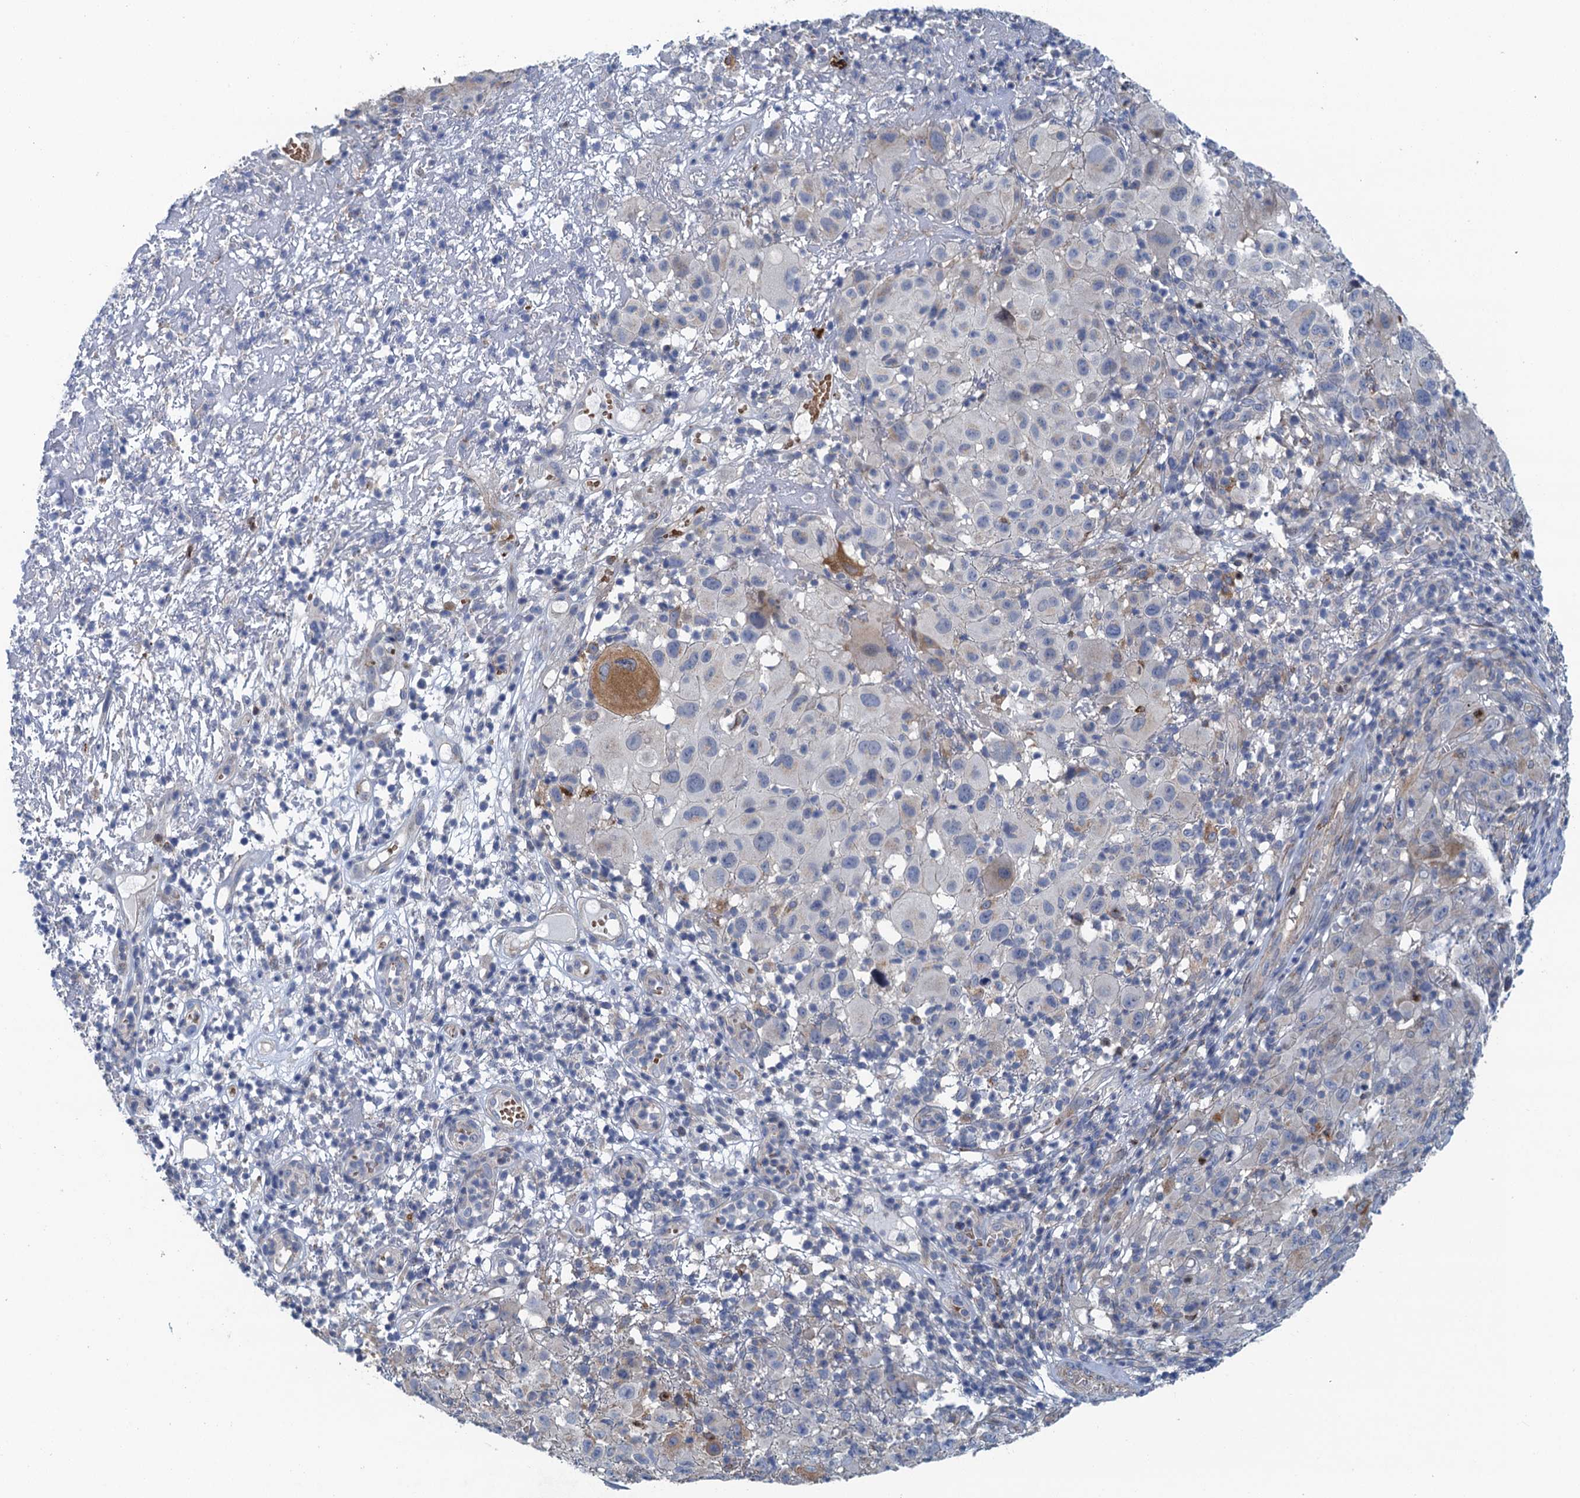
{"staining": {"intensity": "negative", "quantity": "none", "location": "none"}, "tissue": "melanoma", "cell_type": "Tumor cells", "image_type": "cancer", "snomed": [{"axis": "morphology", "description": "Malignant melanoma, NOS"}, {"axis": "topography", "description": "Skin"}], "caption": "Malignant melanoma stained for a protein using immunohistochemistry (IHC) reveals no expression tumor cells.", "gene": "RSAD2", "patient": {"sex": "male", "age": 73}}